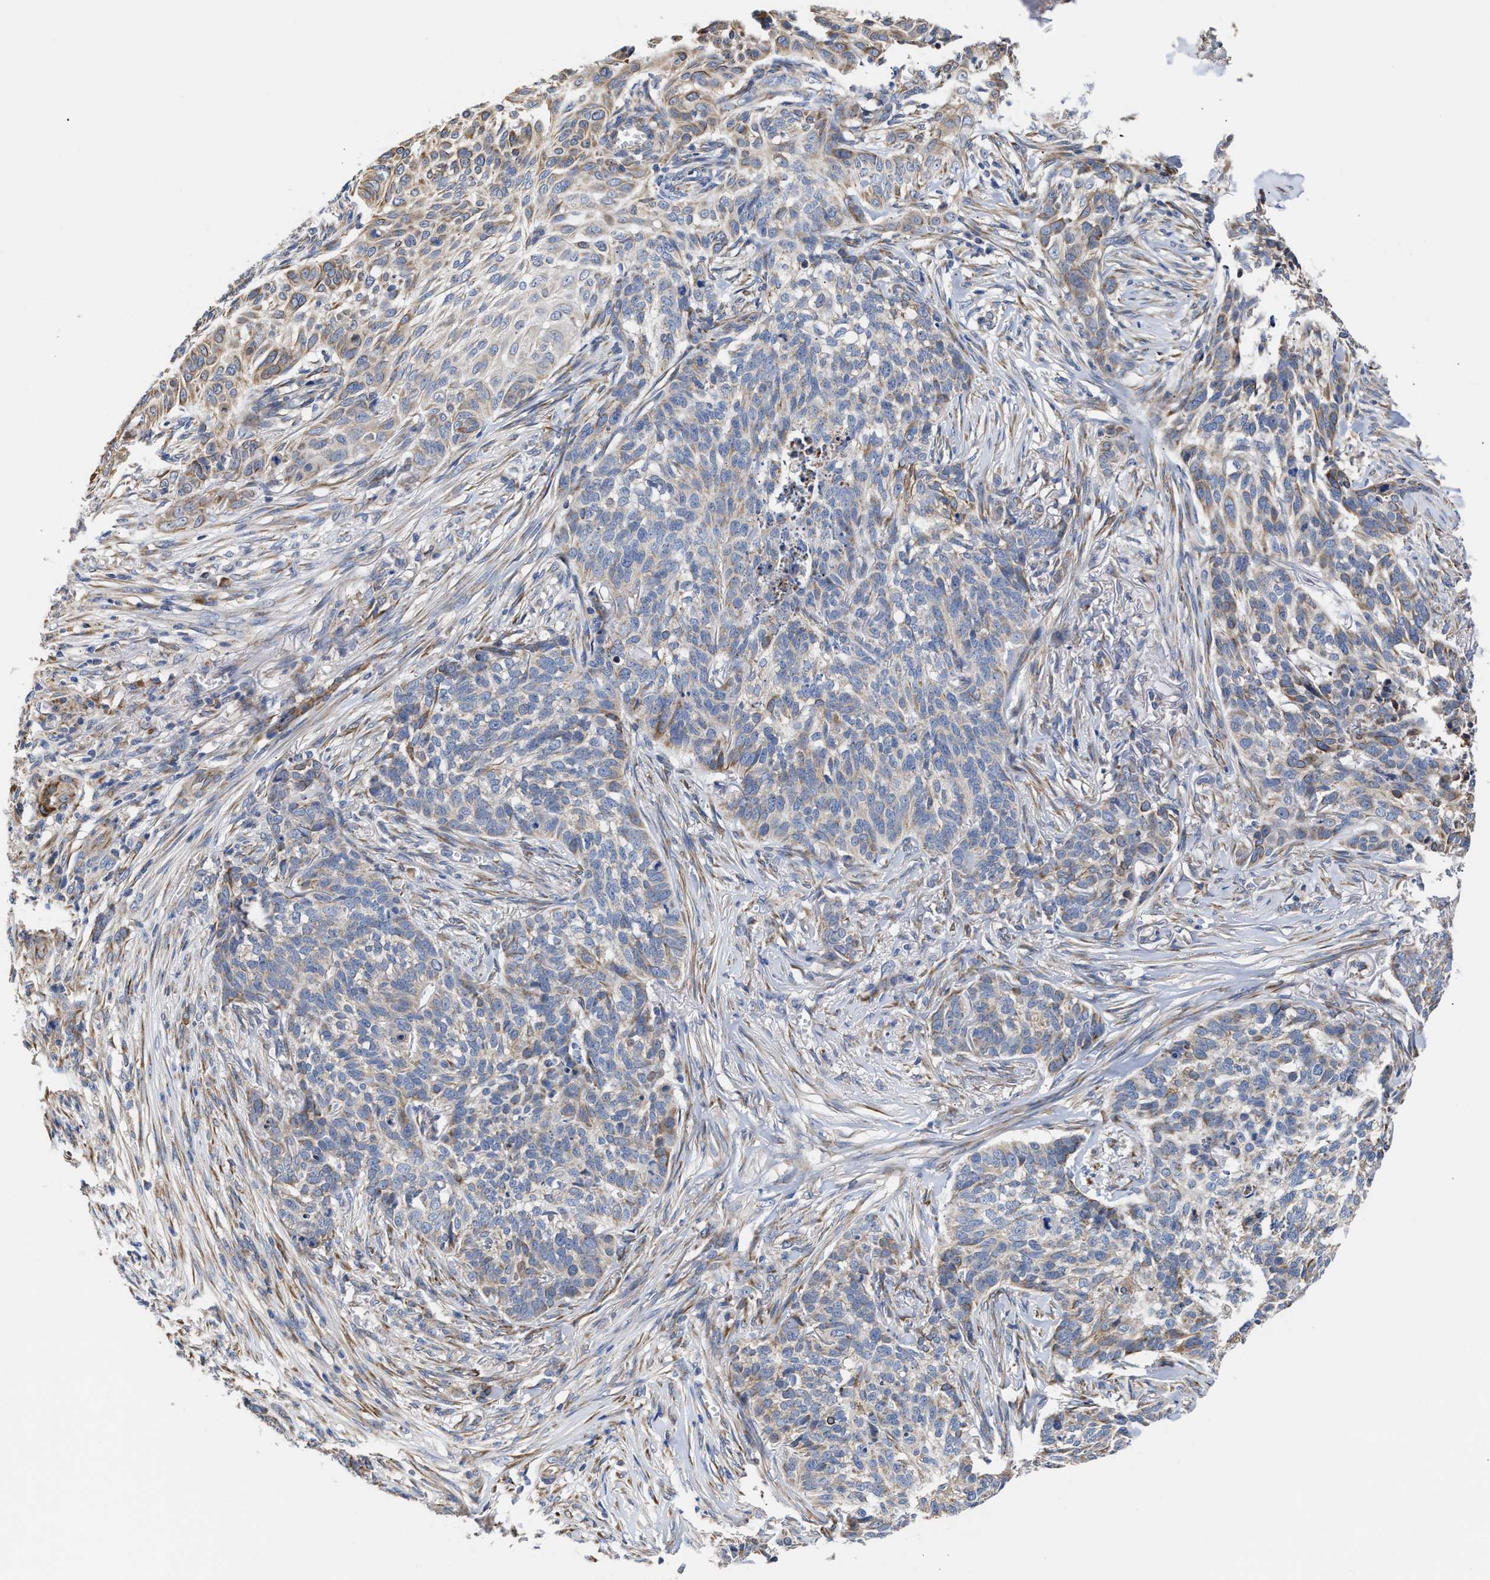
{"staining": {"intensity": "weak", "quantity": "<25%", "location": "cytoplasmic/membranous"}, "tissue": "skin cancer", "cell_type": "Tumor cells", "image_type": "cancer", "snomed": [{"axis": "morphology", "description": "Basal cell carcinoma"}, {"axis": "topography", "description": "Skin"}], "caption": "The photomicrograph reveals no significant positivity in tumor cells of skin cancer. The staining was performed using DAB to visualize the protein expression in brown, while the nuclei were stained in blue with hematoxylin (Magnification: 20x).", "gene": "MALSU1", "patient": {"sex": "male", "age": 85}}